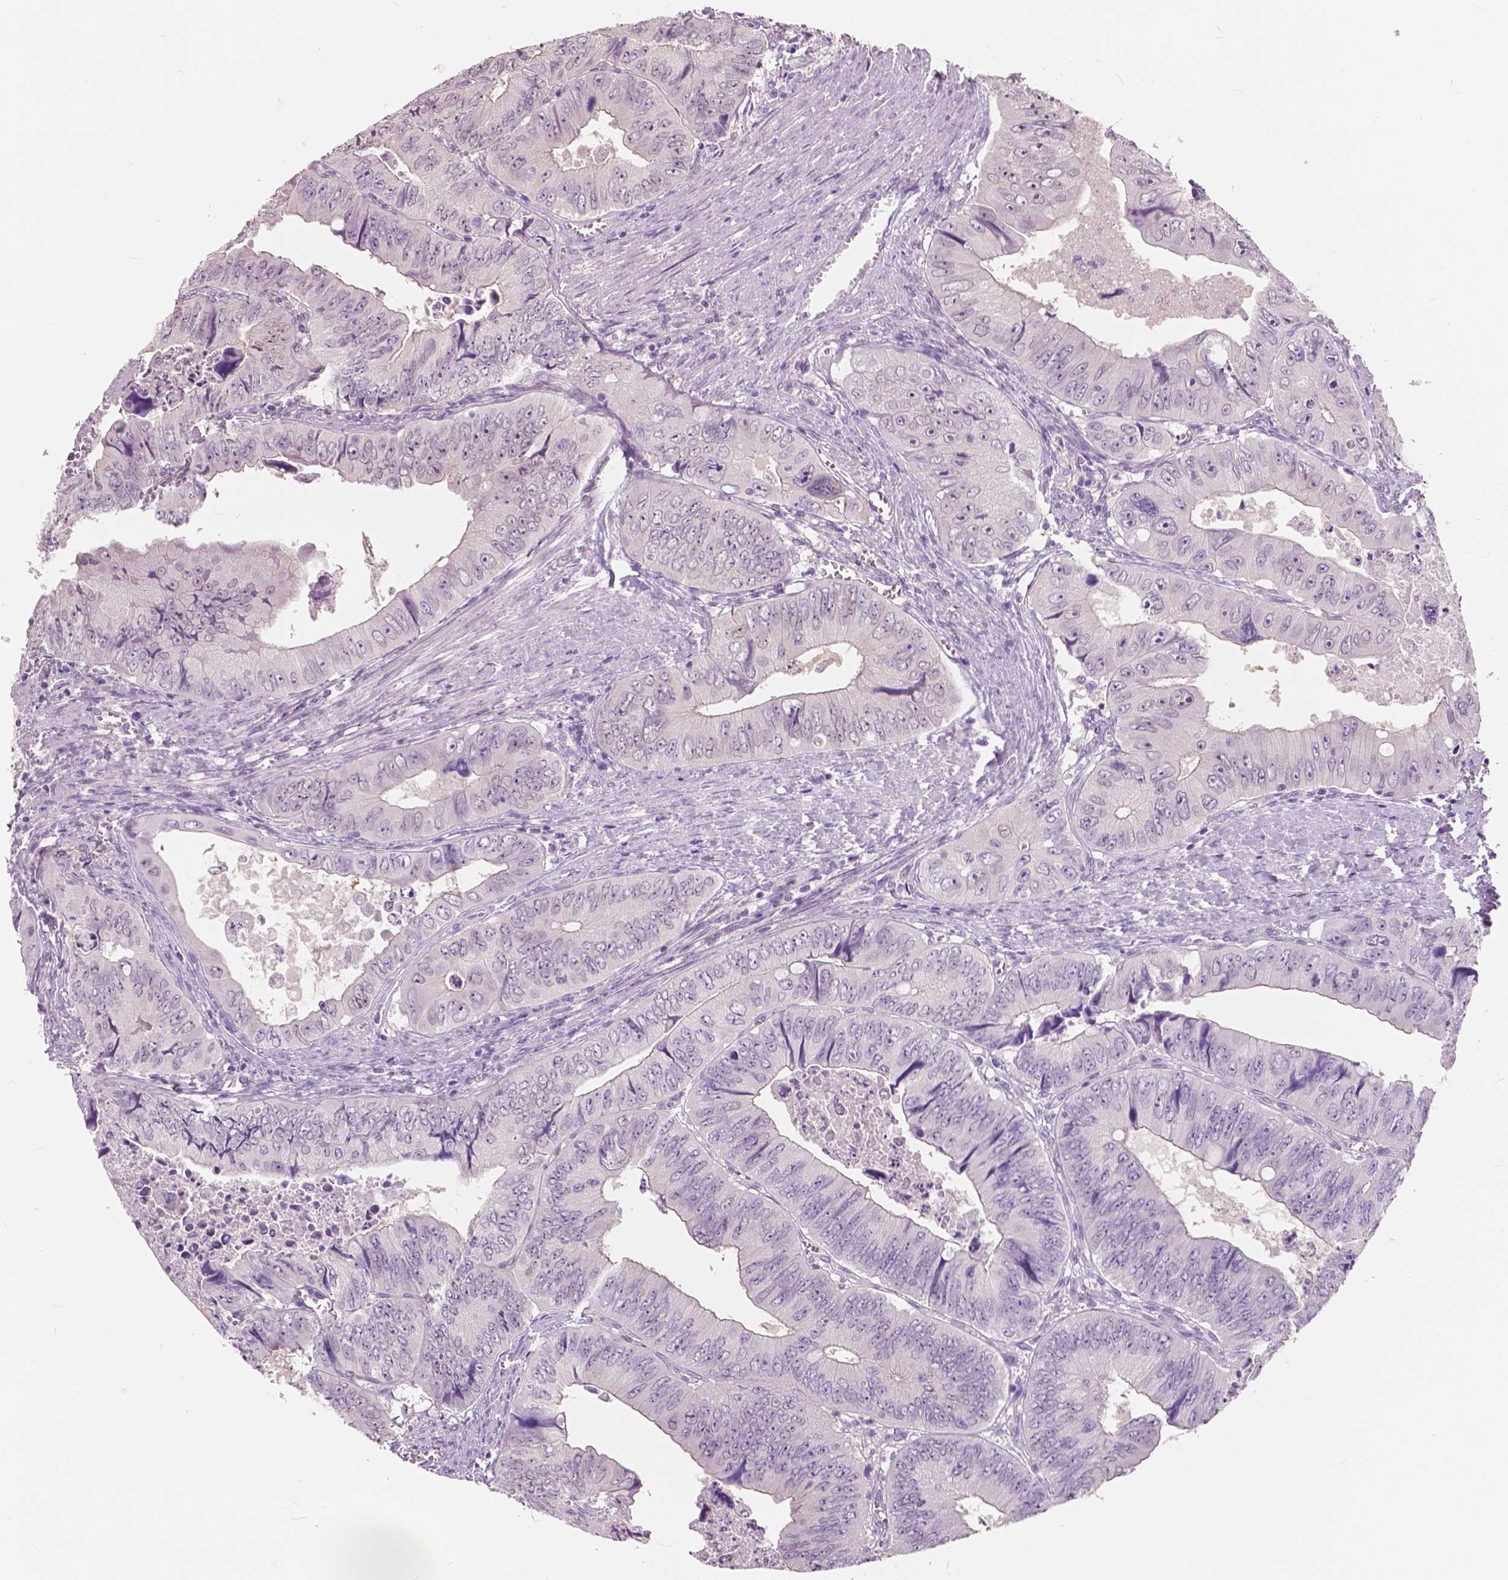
{"staining": {"intensity": "negative", "quantity": "none", "location": "none"}, "tissue": "colorectal cancer", "cell_type": "Tumor cells", "image_type": "cancer", "snomed": [{"axis": "morphology", "description": "Adenocarcinoma, NOS"}, {"axis": "topography", "description": "Colon"}], "caption": "Human colorectal cancer stained for a protein using immunohistochemistry (IHC) displays no positivity in tumor cells.", "gene": "TKFC", "patient": {"sex": "female", "age": 84}}